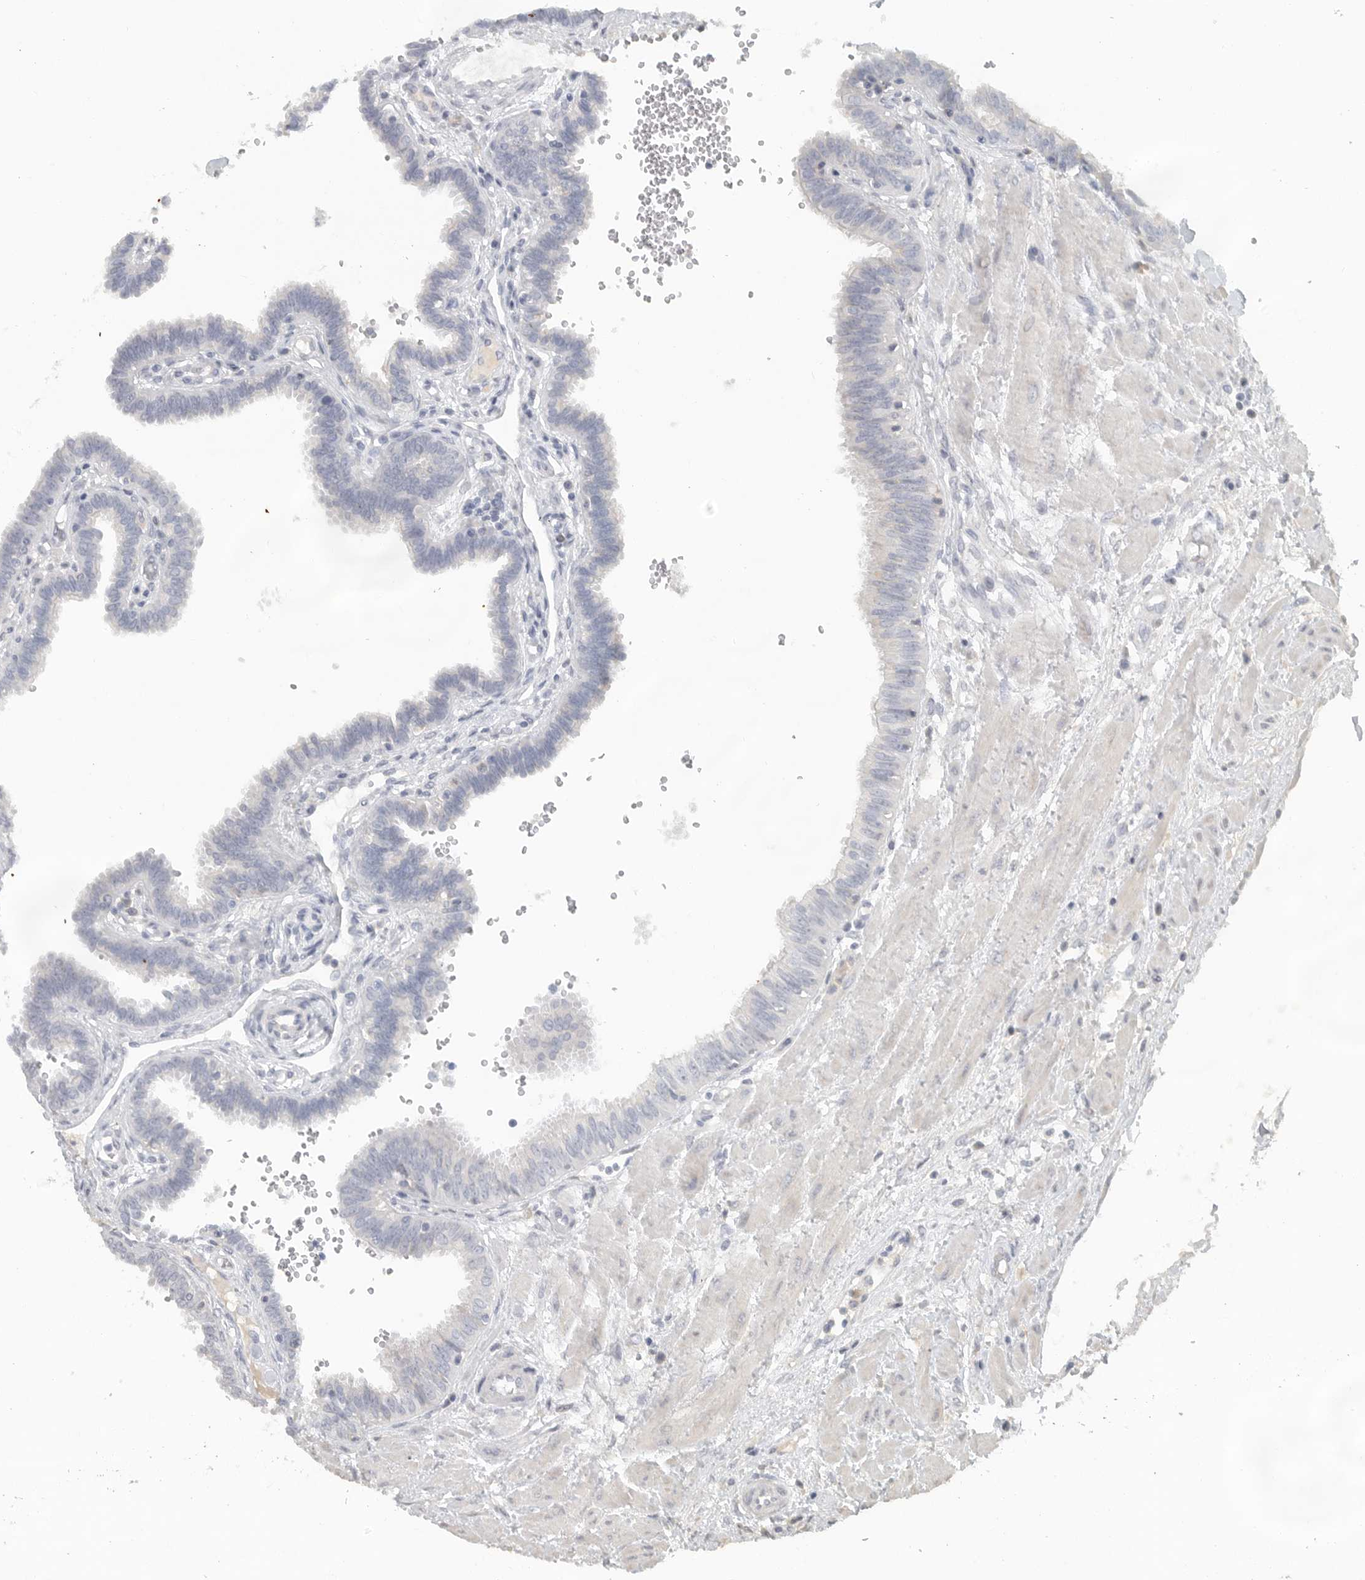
{"staining": {"intensity": "negative", "quantity": "none", "location": "none"}, "tissue": "fallopian tube", "cell_type": "Glandular cells", "image_type": "normal", "snomed": [{"axis": "morphology", "description": "Normal tissue, NOS"}, {"axis": "topography", "description": "Fallopian tube"}], "caption": "An immunohistochemistry (IHC) photomicrograph of benign fallopian tube is shown. There is no staining in glandular cells of fallopian tube.", "gene": "PAM", "patient": {"sex": "female", "age": 32}}